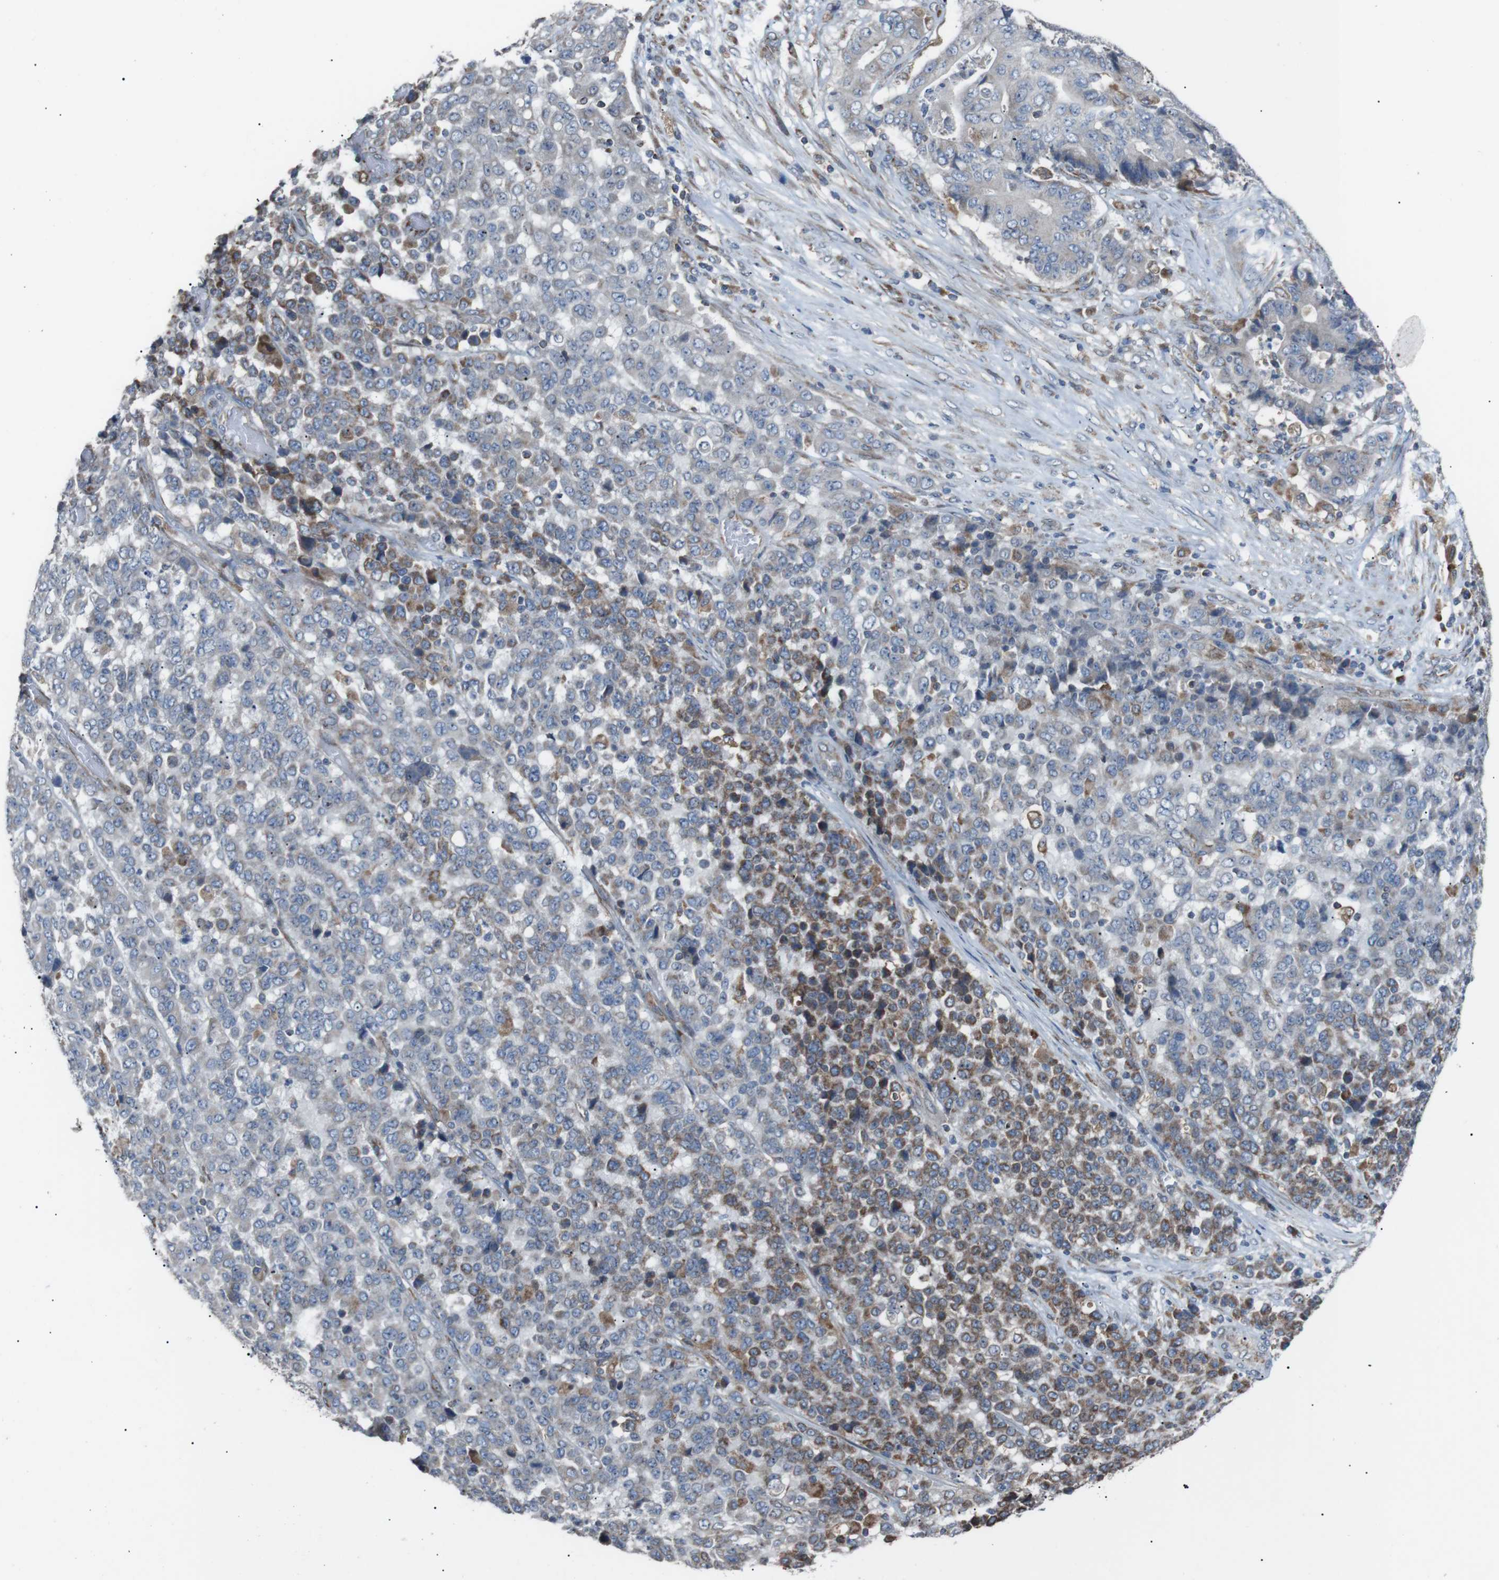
{"staining": {"intensity": "moderate", "quantity": "<25%", "location": "cytoplasmic/membranous"}, "tissue": "stomach cancer", "cell_type": "Tumor cells", "image_type": "cancer", "snomed": [{"axis": "morphology", "description": "Adenocarcinoma, NOS"}, {"axis": "topography", "description": "Stomach"}], "caption": "DAB immunohistochemical staining of human adenocarcinoma (stomach) displays moderate cytoplasmic/membranous protein staining in approximately <25% of tumor cells. The protein of interest is stained brown, and the nuclei are stained in blue (DAB (3,3'-diaminobenzidine) IHC with brightfield microscopy, high magnification).", "gene": "CISD2", "patient": {"sex": "female", "age": 73}}